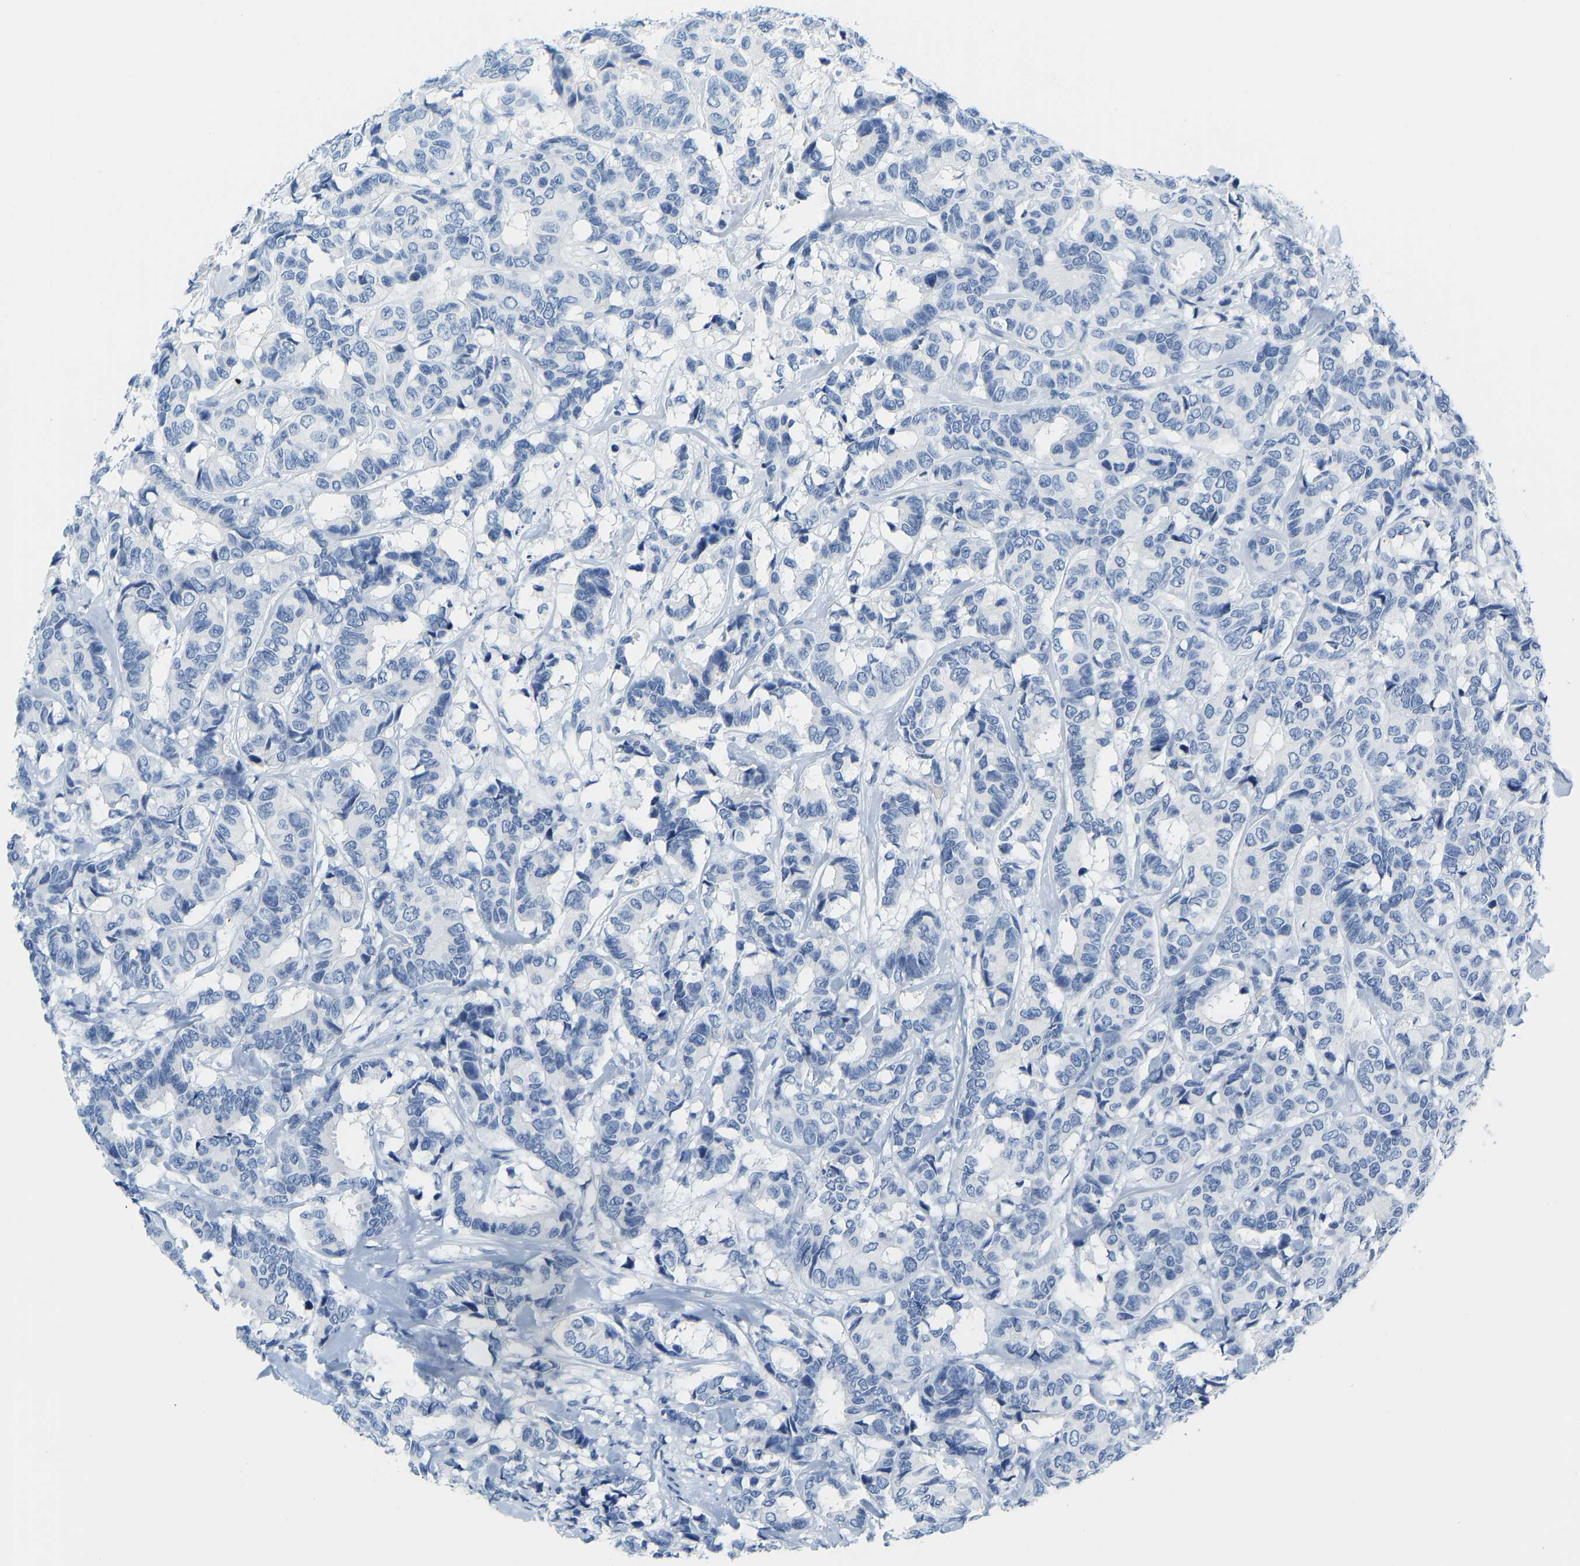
{"staining": {"intensity": "negative", "quantity": "none", "location": "none"}, "tissue": "breast cancer", "cell_type": "Tumor cells", "image_type": "cancer", "snomed": [{"axis": "morphology", "description": "Duct carcinoma"}, {"axis": "topography", "description": "Breast"}], "caption": "This is a photomicrograph of IHC staining of breast cancer (invasive ductal carcinoma), which shows no positivity in tumor cells.", "gene": "SERPINB3", "patient": {"sex": "female", "age": 87}}